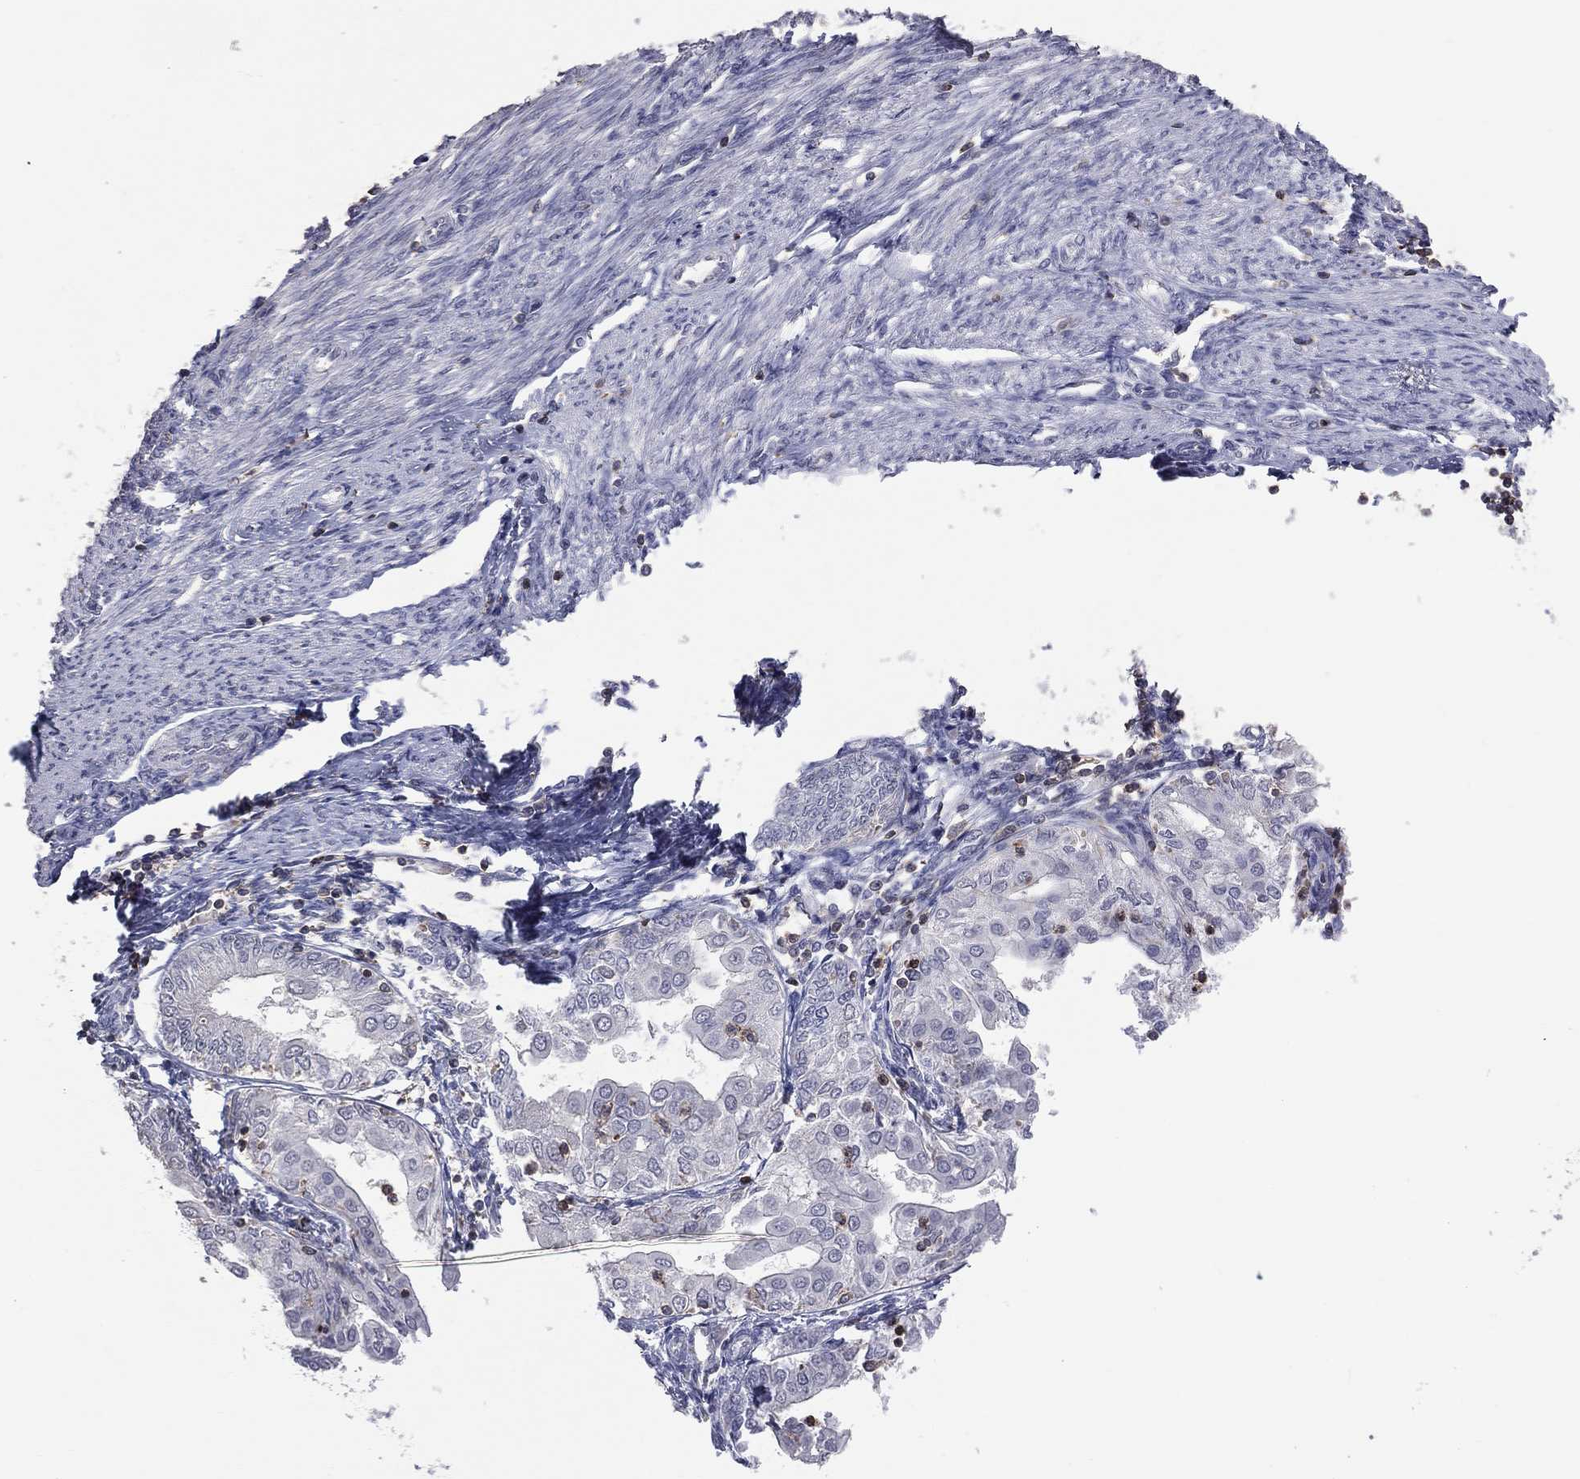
{"staining": {"intensity": "negative", "quantity": "none", "location": "none"}, "tissue": "endometrial cancer", "cell_type": "Tumor cells", "image_type": "cancer", "snomed": [{"axis": "morphology", "description": "Adenocarcinoma, NOS"}, {"axis": "topography", "description": "Endometrium"}], "caption": "Immunohistochemical staining of human endometrial cancer (adenocarcinoma) displays no significant positivity in tumor cells.", "gene": "PSTPIP1", "patient": {"sex": "female", "age": 68}}